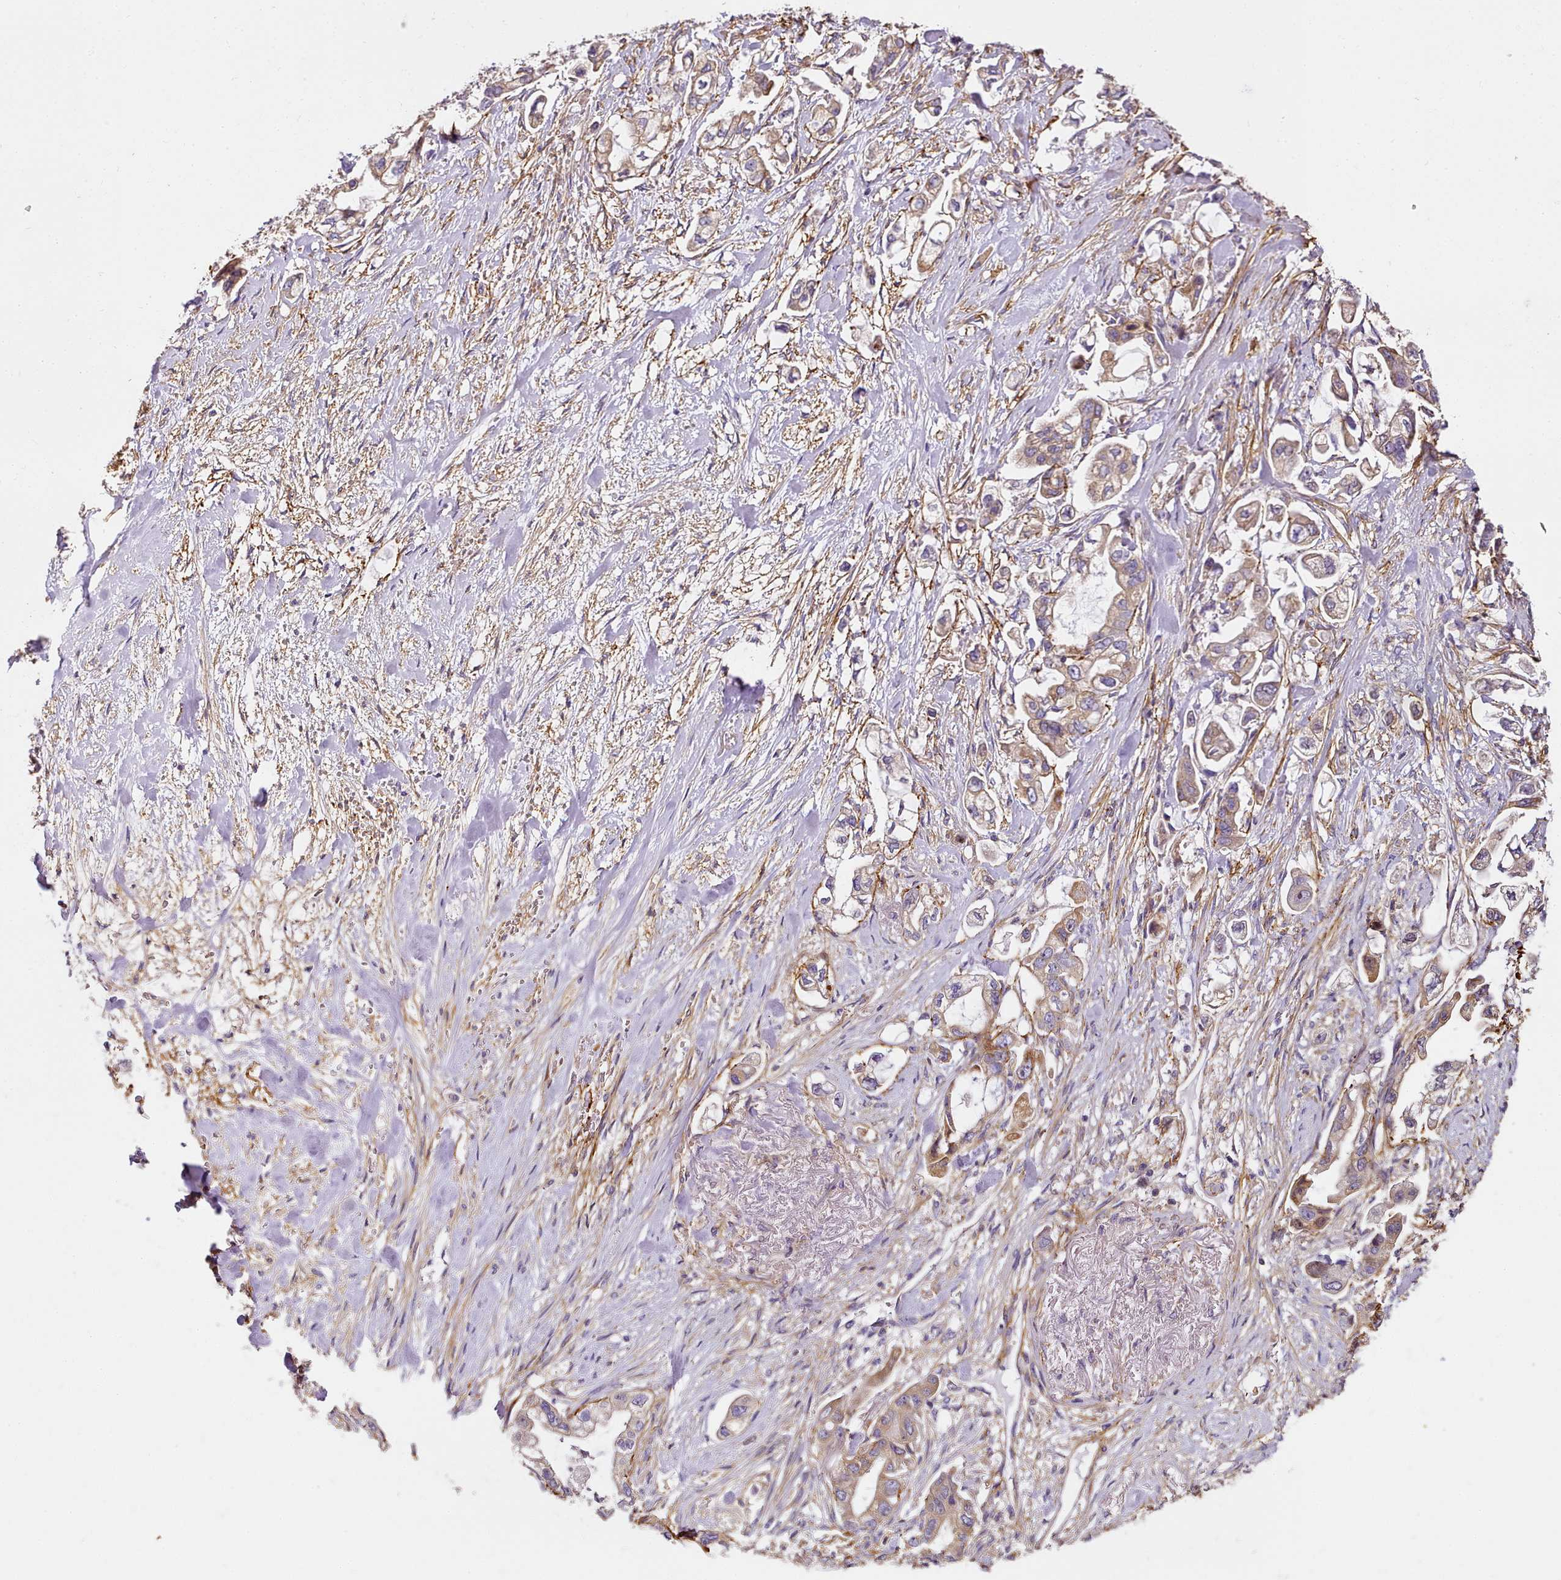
{"staining": {"intensity": "moderate", "quantity": "25%-75%", "location": "cytoplasmic/membranous"}, "tissue": "stomach cancer", "cell_type": "Tumor cells", "image_type": "cancer", "snomed": [{"axis": "morphology", "description": "Adenocarcinoma, NOS"}, {"axis": "topography", "description": "Stomach"}], "caption": "The image displays a brown stain indicating the presence of a protein in the cytoplasmic/membranous of tumor cells in stomach cancer.", "gene": "NBPF1", "patient": {"sex": "male", "age": 62}}